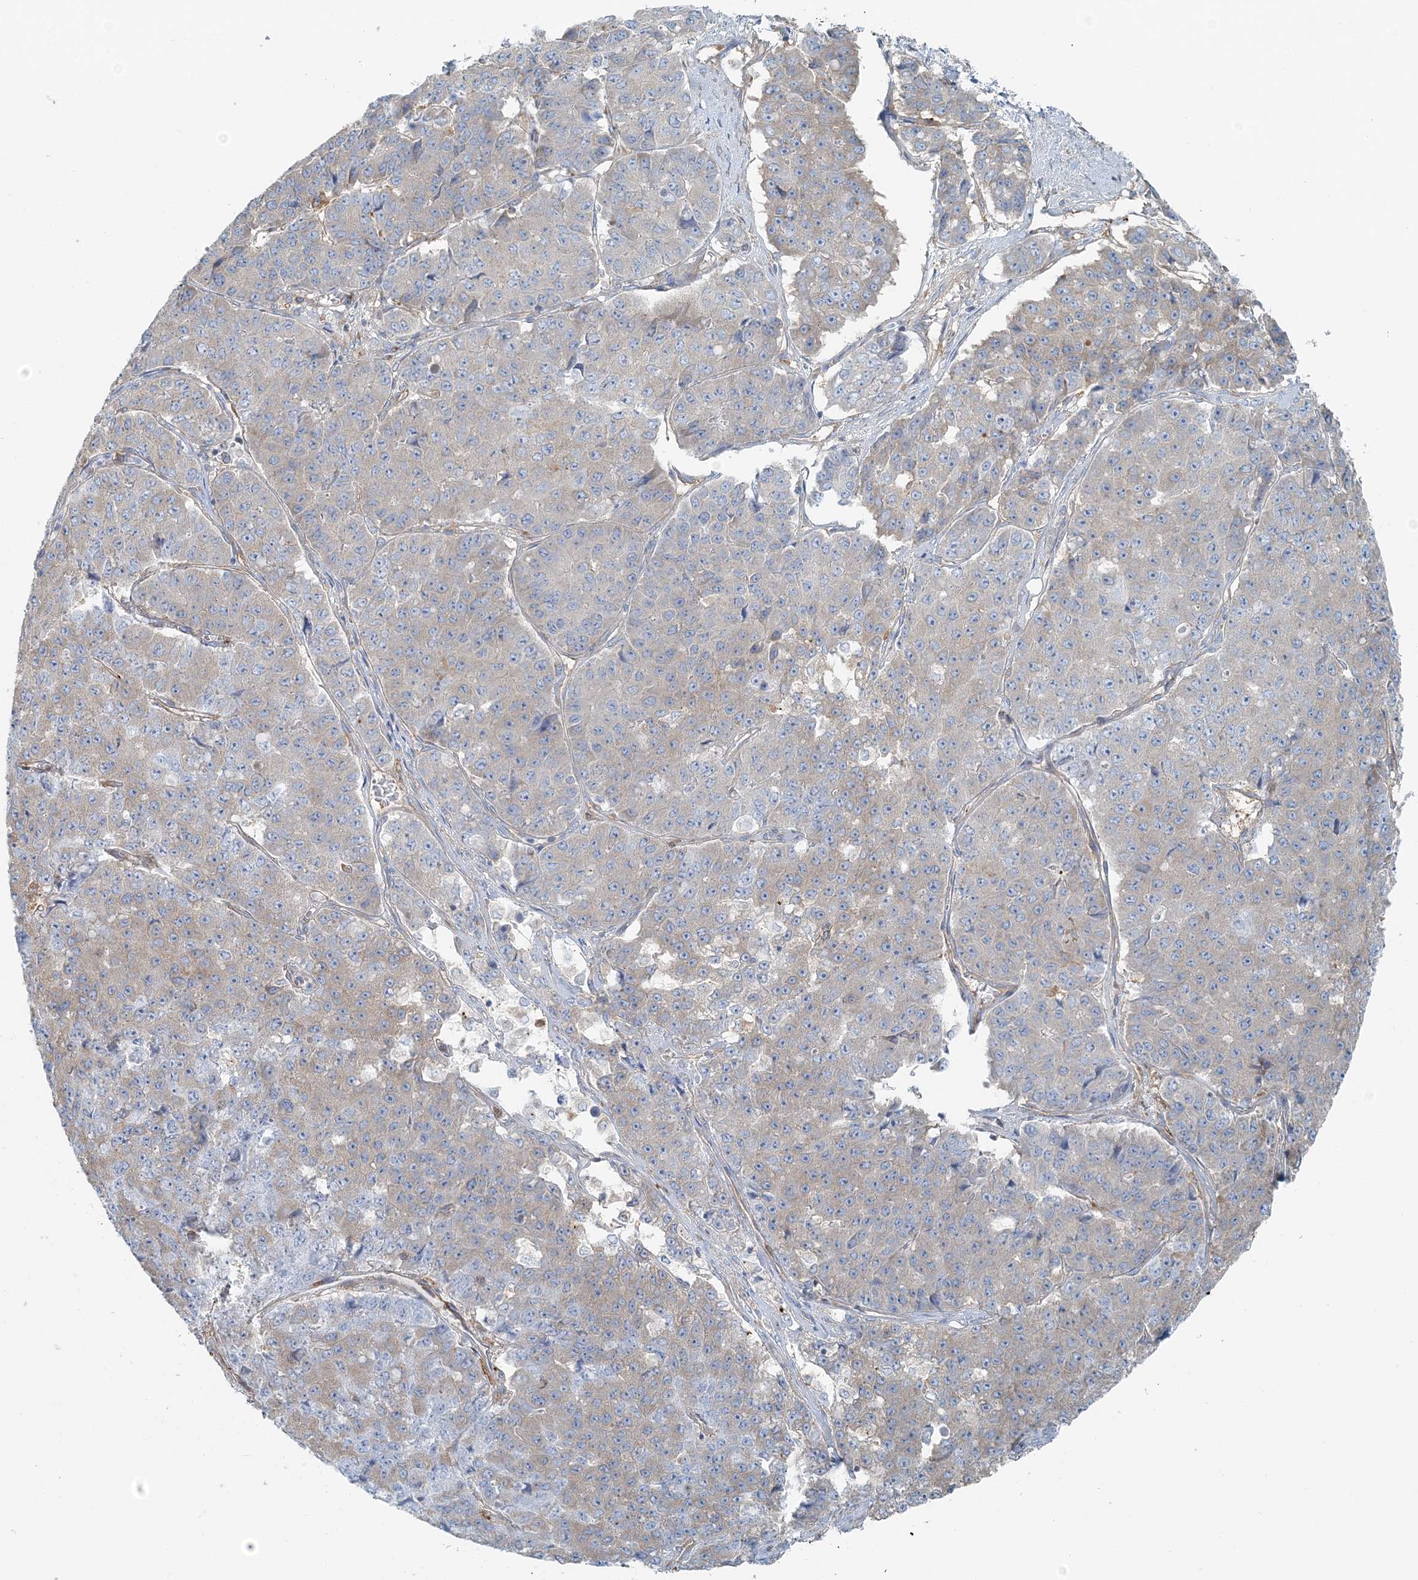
{"staining": {"intensity": "negative", "quantity": "none", "location": "none"}, "tissue": "pancreatic cancer", "cell_type": "Tumor cells", "image_type": "cancer", "snomed": [{"axis": "morphology", "description": "Adenocarcinoma, NOS"}, {"axis": "topography", "description": "Pancreas"}], "caption": "IHC micrograph of pancreatic adenocarcinoma stained for a protein (brown), which shows no positivity in tumor cells.", "gene": "SNX2", "patient": {"sex": "male", "age": 50}}